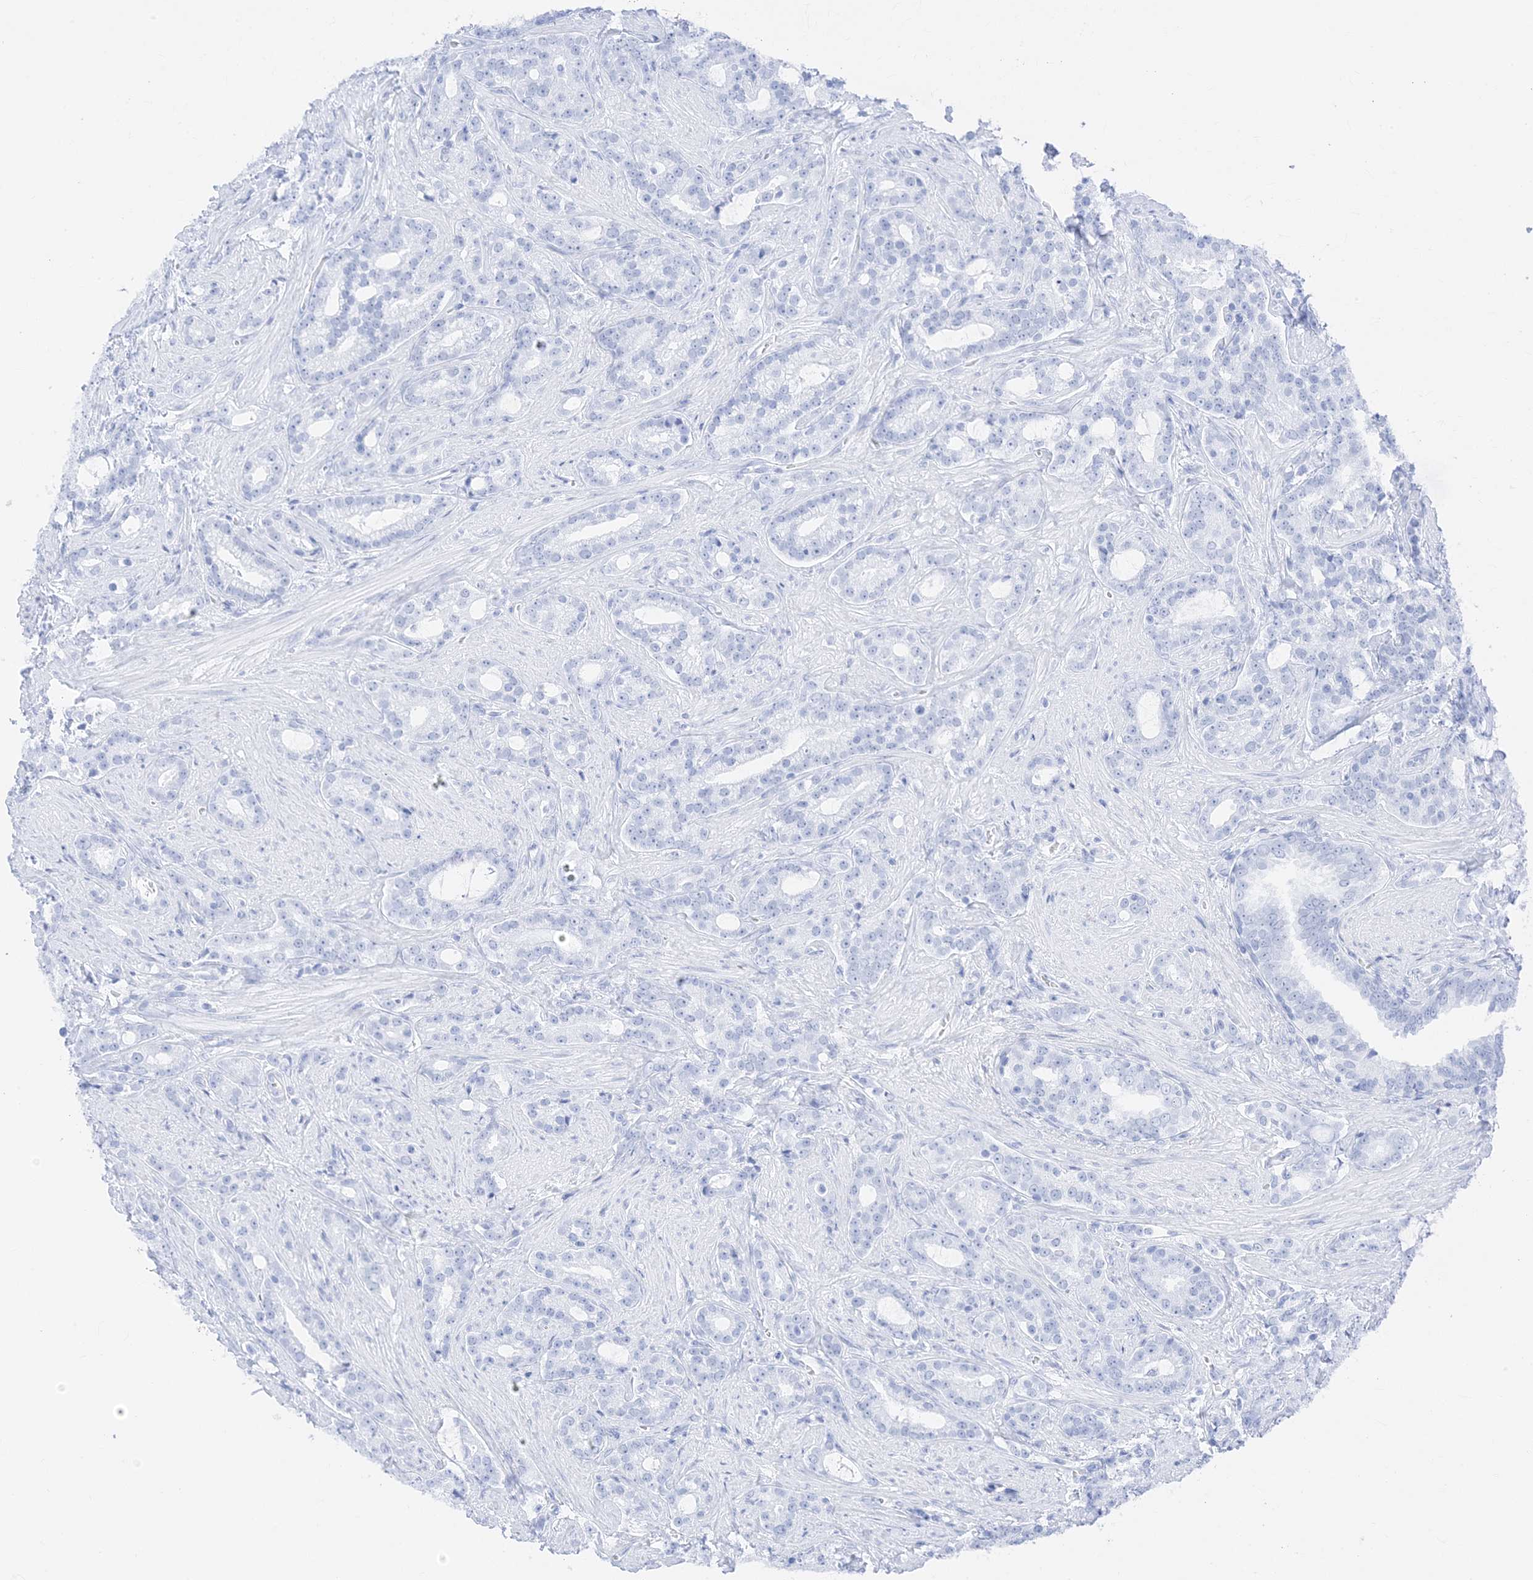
{"staining": {"intensity": "negative", "quantity": "none", "location": "none"}, "tissue": "prostate cancer", "cell_type": "Tumor cells", "image_type": "cancer", "snomed": [{"axis": "morphology", "description": "Adenocarcinoma, High grade"}, {"axis": "topography", "description": "Prostate and seminal vesicle, NOS"}], "caption": "DAB immunohistochemical staining of adenocarcinoma (high-grade) (prostate) shows no significant positivity in tumor cells. (Brightfield microscopy of DAB (3,3'-diaminobenzidine) IHC at high magnification).", "gene": "MUC17", "patient": {"sex": "male", "age": 67}}